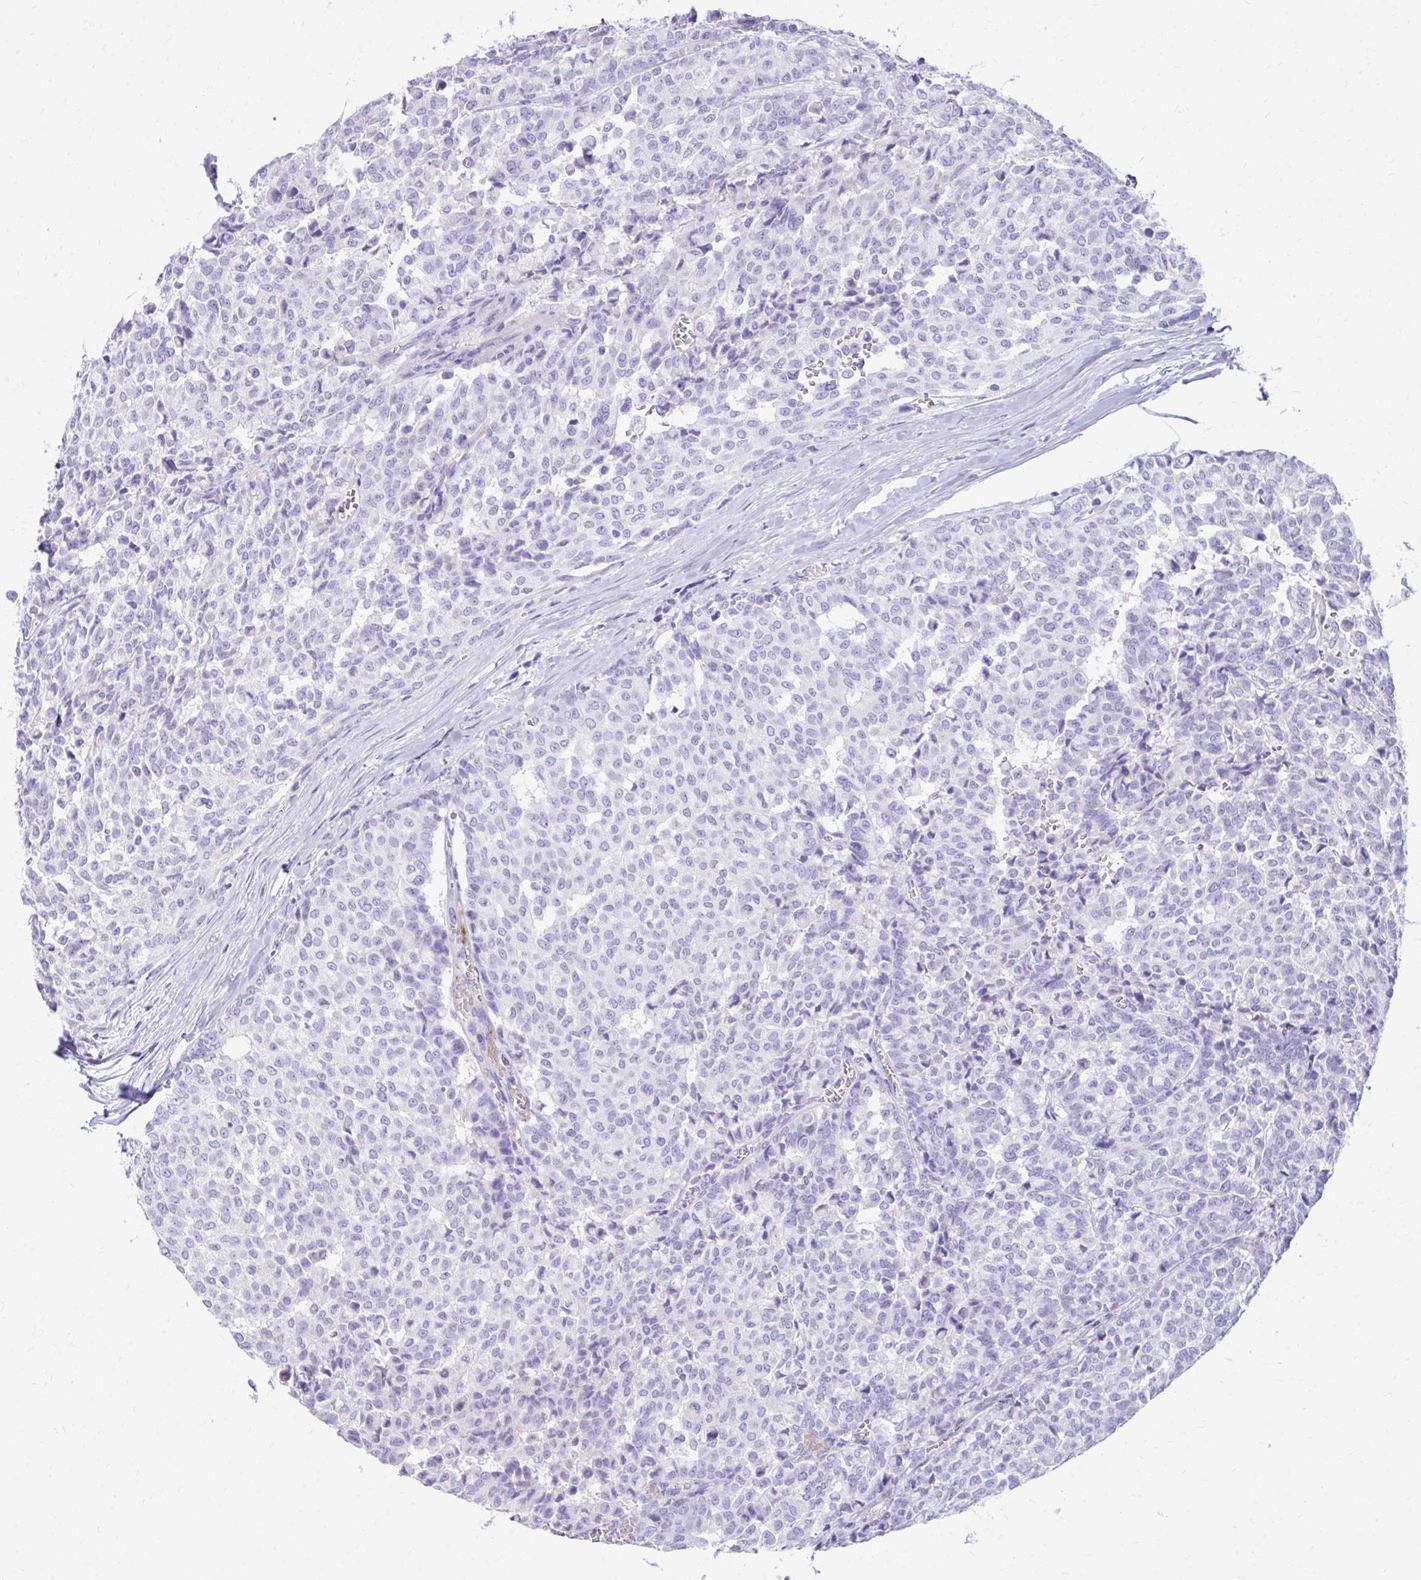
{"staining": {"intensity": "negative", "quantity": "none", "location": "none"}, "tissue": "breast cancer", "cell_type": "Tumor cells", "image_type": "cancer", "snomed": [{"axis": "morphology", "description": "Duct carcinoma"}, {"axis": "topography", "description": "Breast"}], "caption": "Human breast infiltrating ductal carcinoma stained for a protein using IHC exhibits no positivity in tumor cells.", "gene": "KRIT1", "patient": {"sex": "female", "age": 91}}